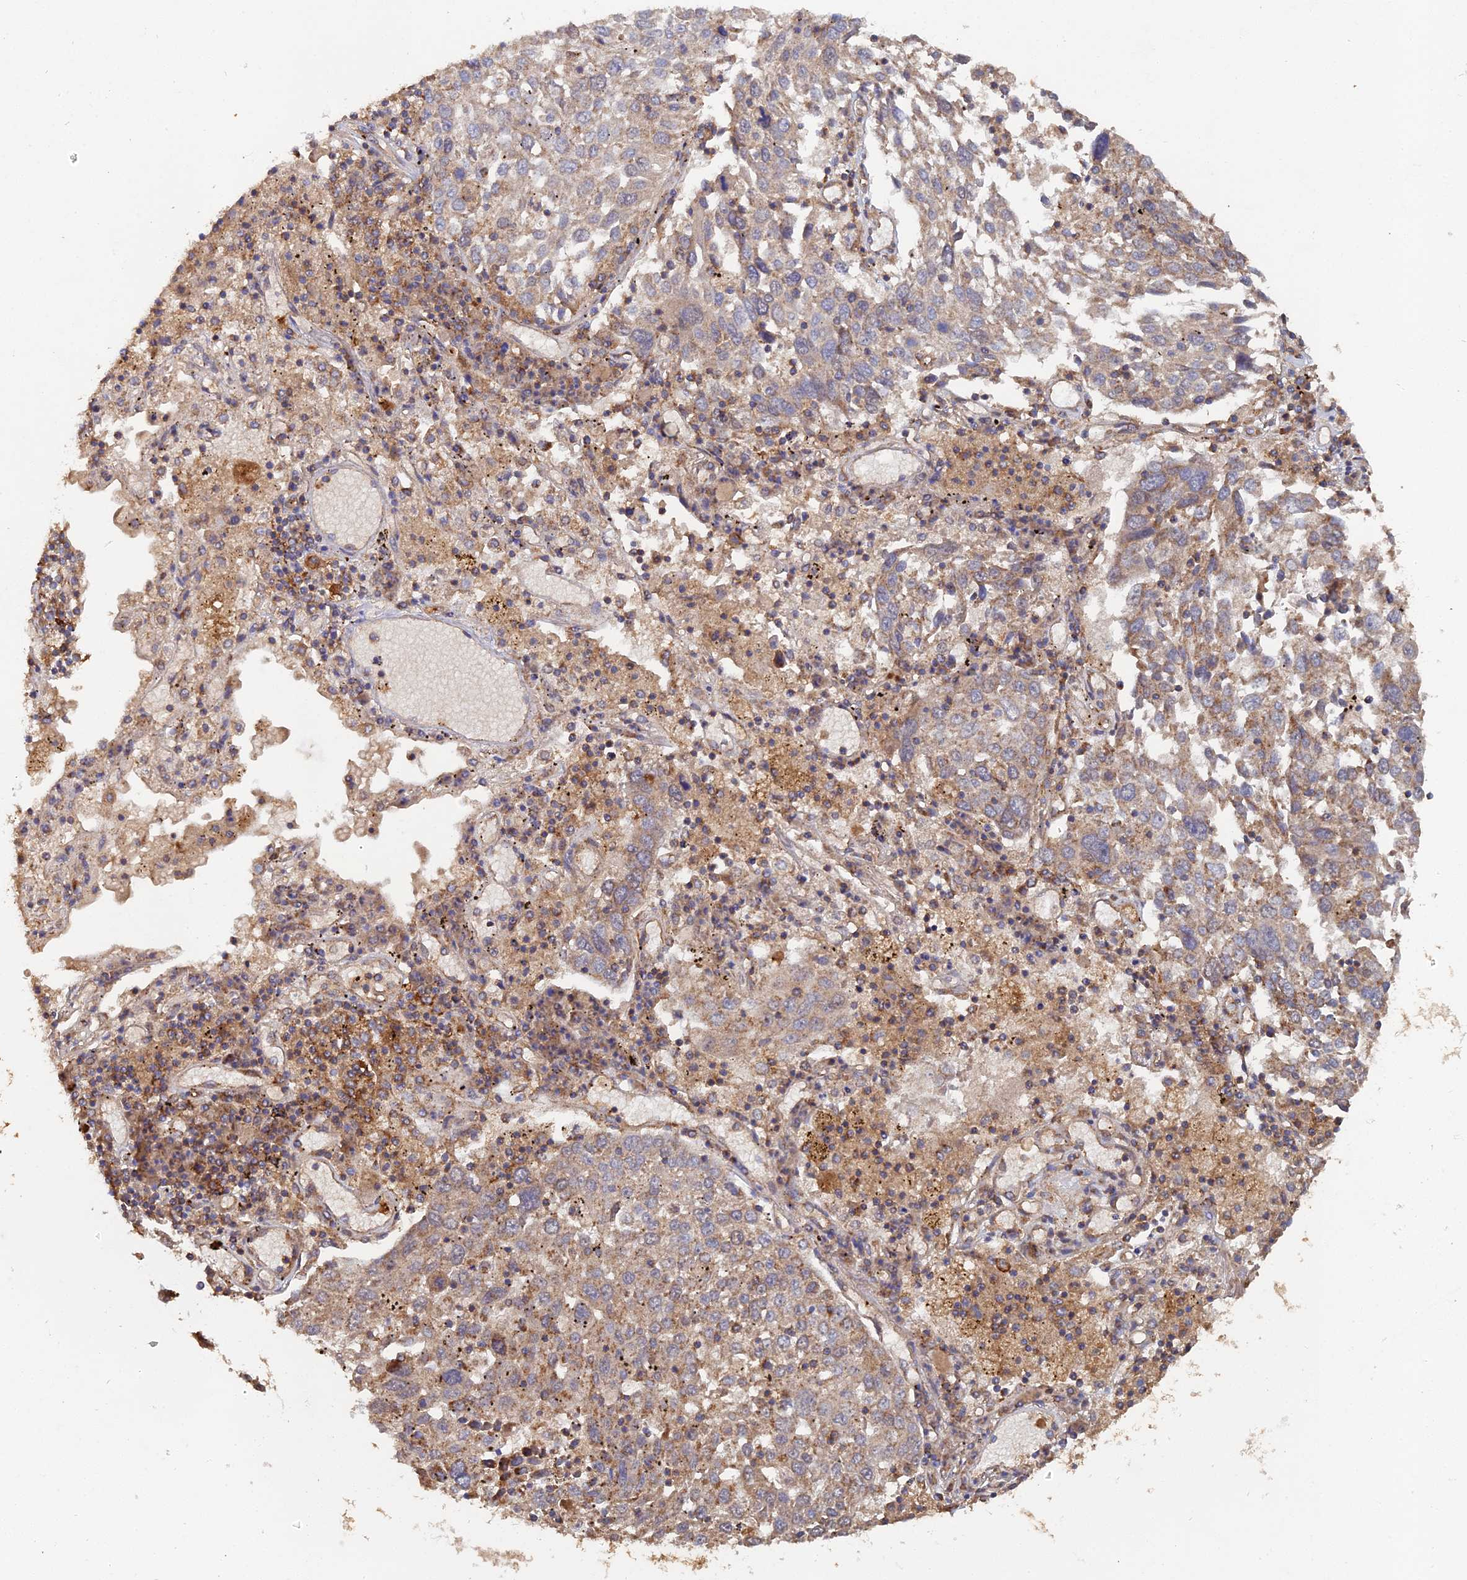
{"staining": {"intensity": "weak", "quantity": ">75%", "location": "cytoplasmic/membranous"}, "tissue": "lung cancer", "cell_type": "Tumor cells", "image_type": "cancer", "snomed": [{"axis": "morphology", "description": "Squamous cell carcinoma, NOS"}, {"axis": "topography", "description": "Lung"}], "caption": "The histopathology image reveals a brown stain indicating the presence of a protein in the cytoplasmic/membranous of tumor cells in lung squamous cell carcinoma.", "gene": "SPANXN4", "patient": {"sex": "male", "age": 65}}